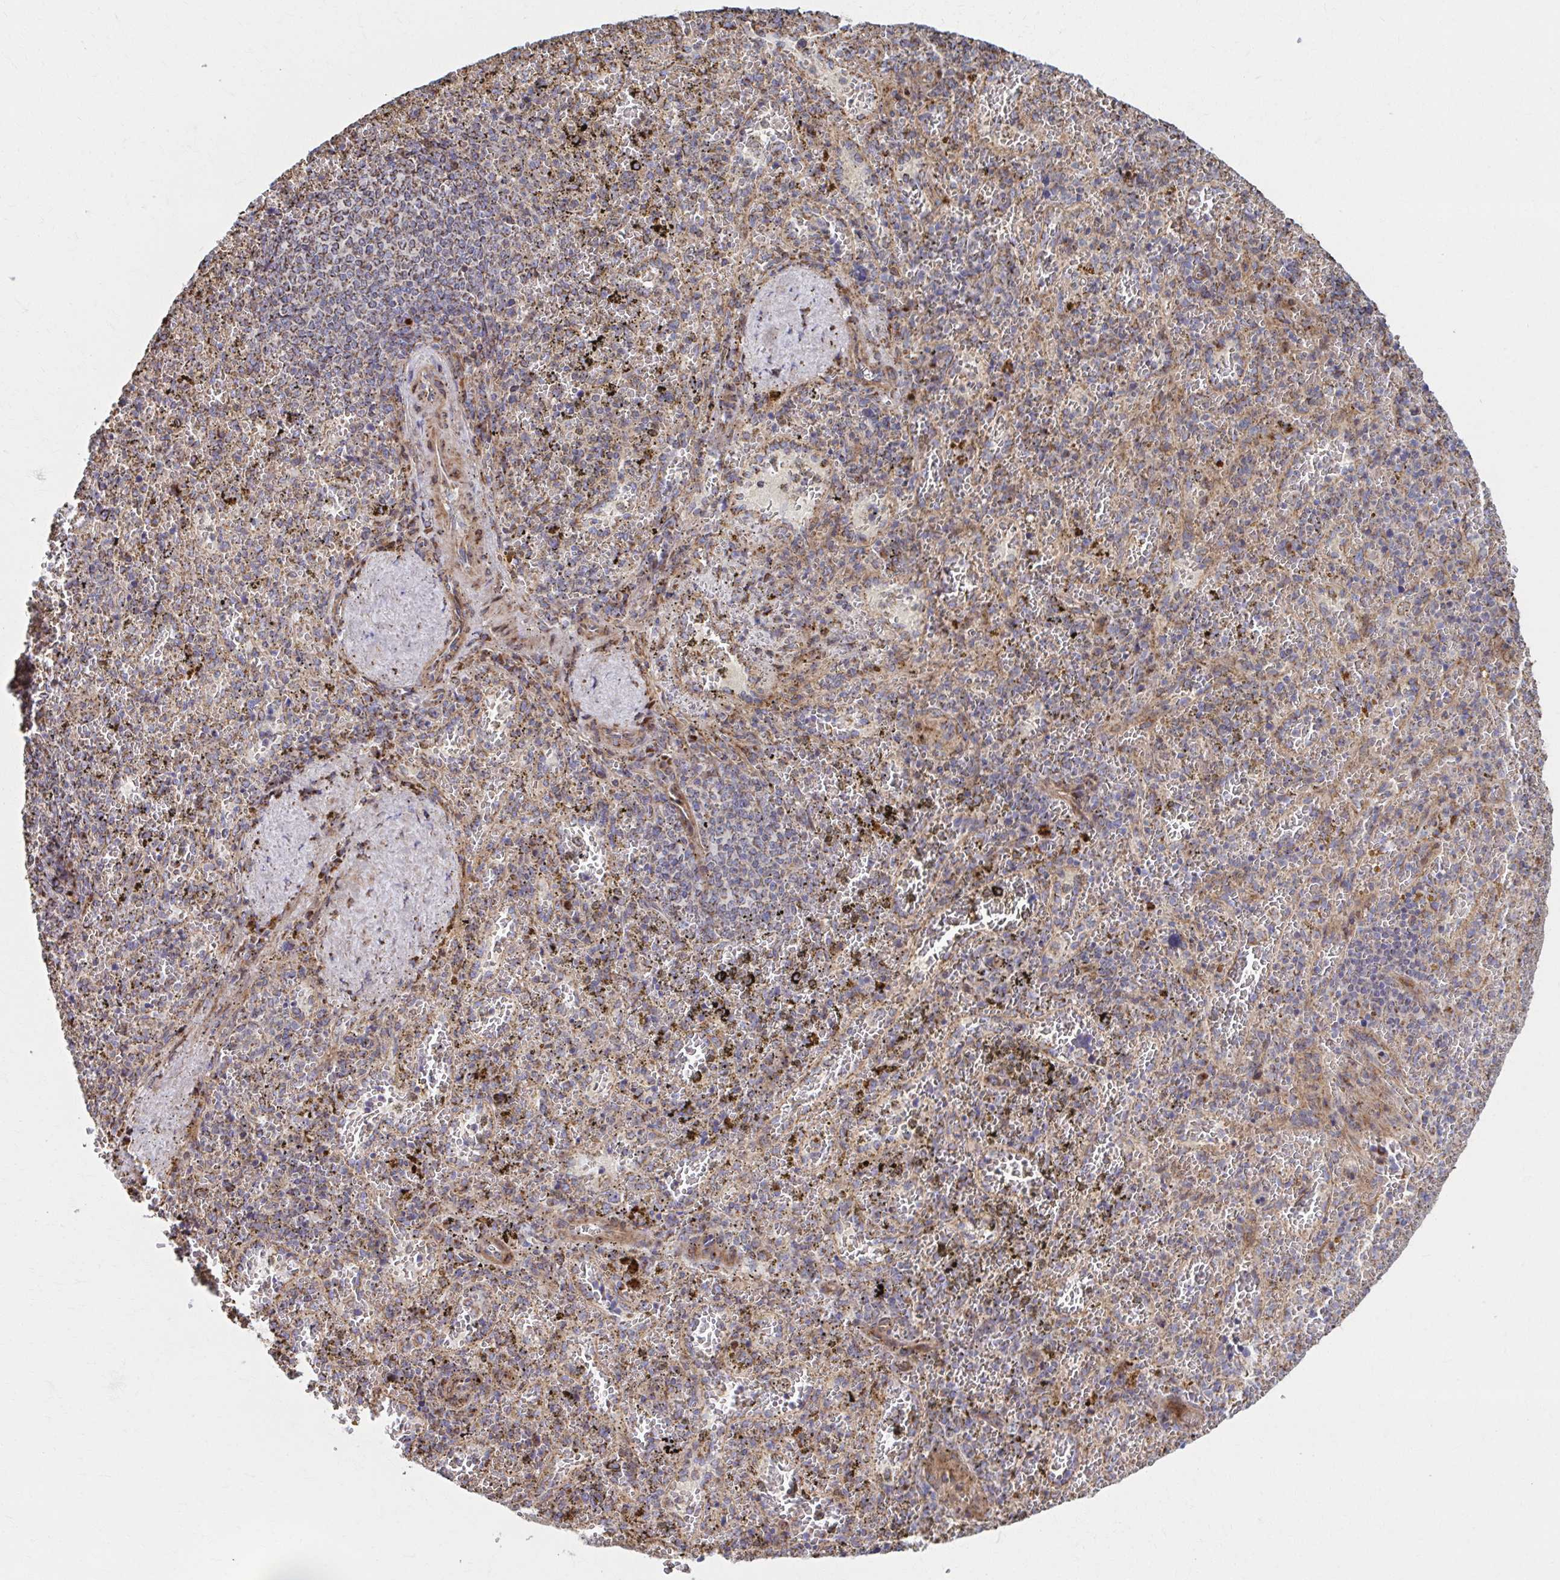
{"staining": {"intensity": "moderate", "quantity": "25%-75%", "location": "cytoplasmic/membranous"}, "tissue": "spleen", "cell_type": "Cells in red pulp", "image_type": "normal", "snomed": [{"axis": "morphology", "description": "Normal tissue, NOS"}, {"axis": "topography", "description": "Spleen"}], "caption": "A brown stain labels moderate cytoplasmic/membranous staining of a protein in cells in red pulp of normal spleen. The protein is shown in brown color, while the nuclei are stained blue.", "gene": "SAT1", "patient": {"sex": "female", "age": 50}}